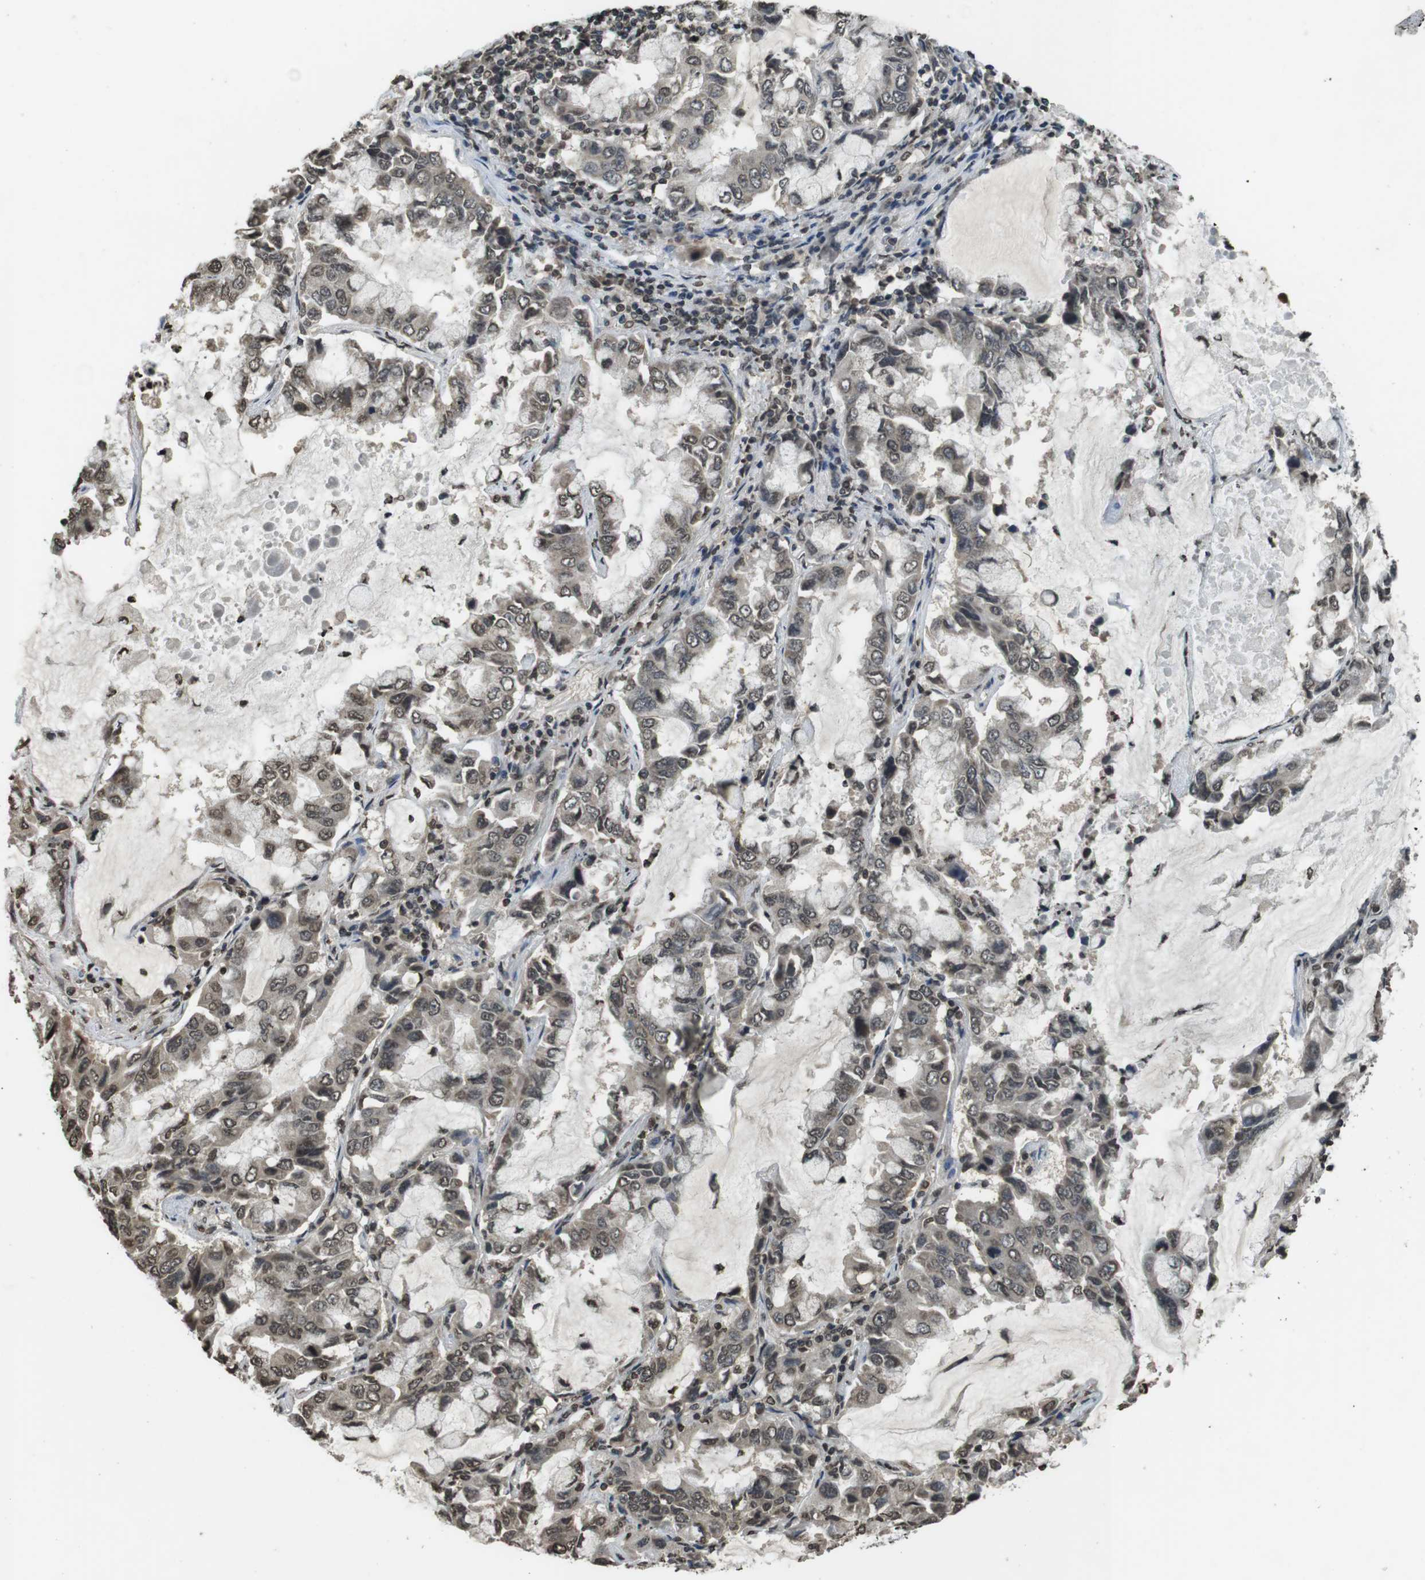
{"staining": {"intensity": "moderate", "quantity": ">75%", "location": "nuclear"}, "tissue": "lung cancer", "cell_type": "Tumor cells", "image_type": "cancer", "snomed": [{"axis": "morphology", "description": "Adenocarcinoma, NOS"}, {"axis": "topography", "description": "Lung"}], "caption": "Immunohistochemistry histopathology image of neoplastic tissue: human lung cancer (adenocarcinoma) stained using immunohistochemistry (IHC) displays medium levels of moderate protein expression localized specifically in the nuclear of tumor cells, appearing as a nuclear brown color.", "gene": "MAF", "patient": {"sex": "male", "age": 64}}